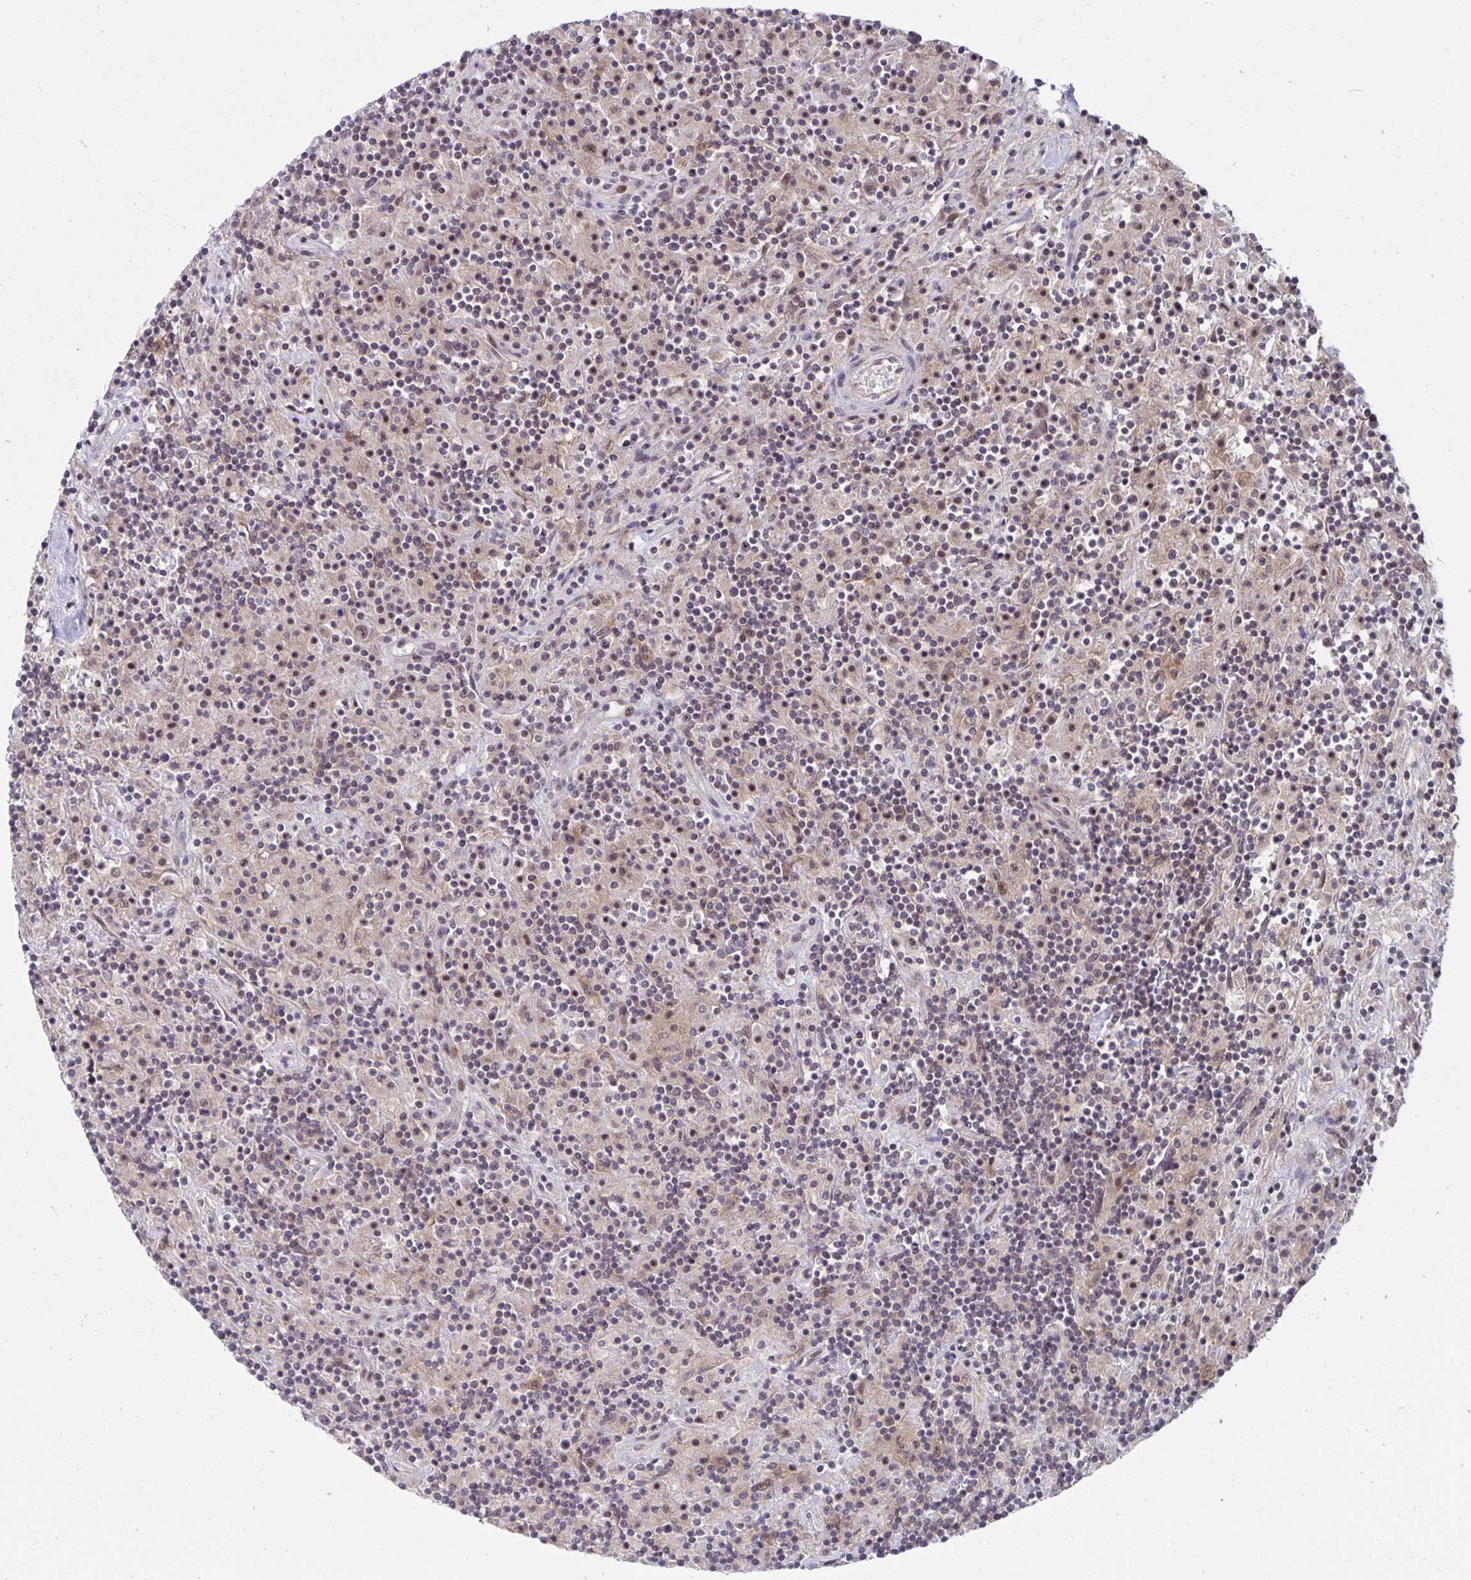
{"staining": {"intensity": "weak", "quantity": "<25%", "location": "nuclear"}, "tissue": "lymphoma", "cell_type": "Tumor cells", "image_type": "cancer", "snomed": [{"axis": "morphology", "description": "Hodgkin's disease, NOS"}, {"axis": "topography", "description": "Lymph node"}], "caption": "Histopathology image shows no significant protein staining in tumor cells of lymphoma.", "gene": "EXOC6B", "patient": {"sex": "male", "age": 70}}